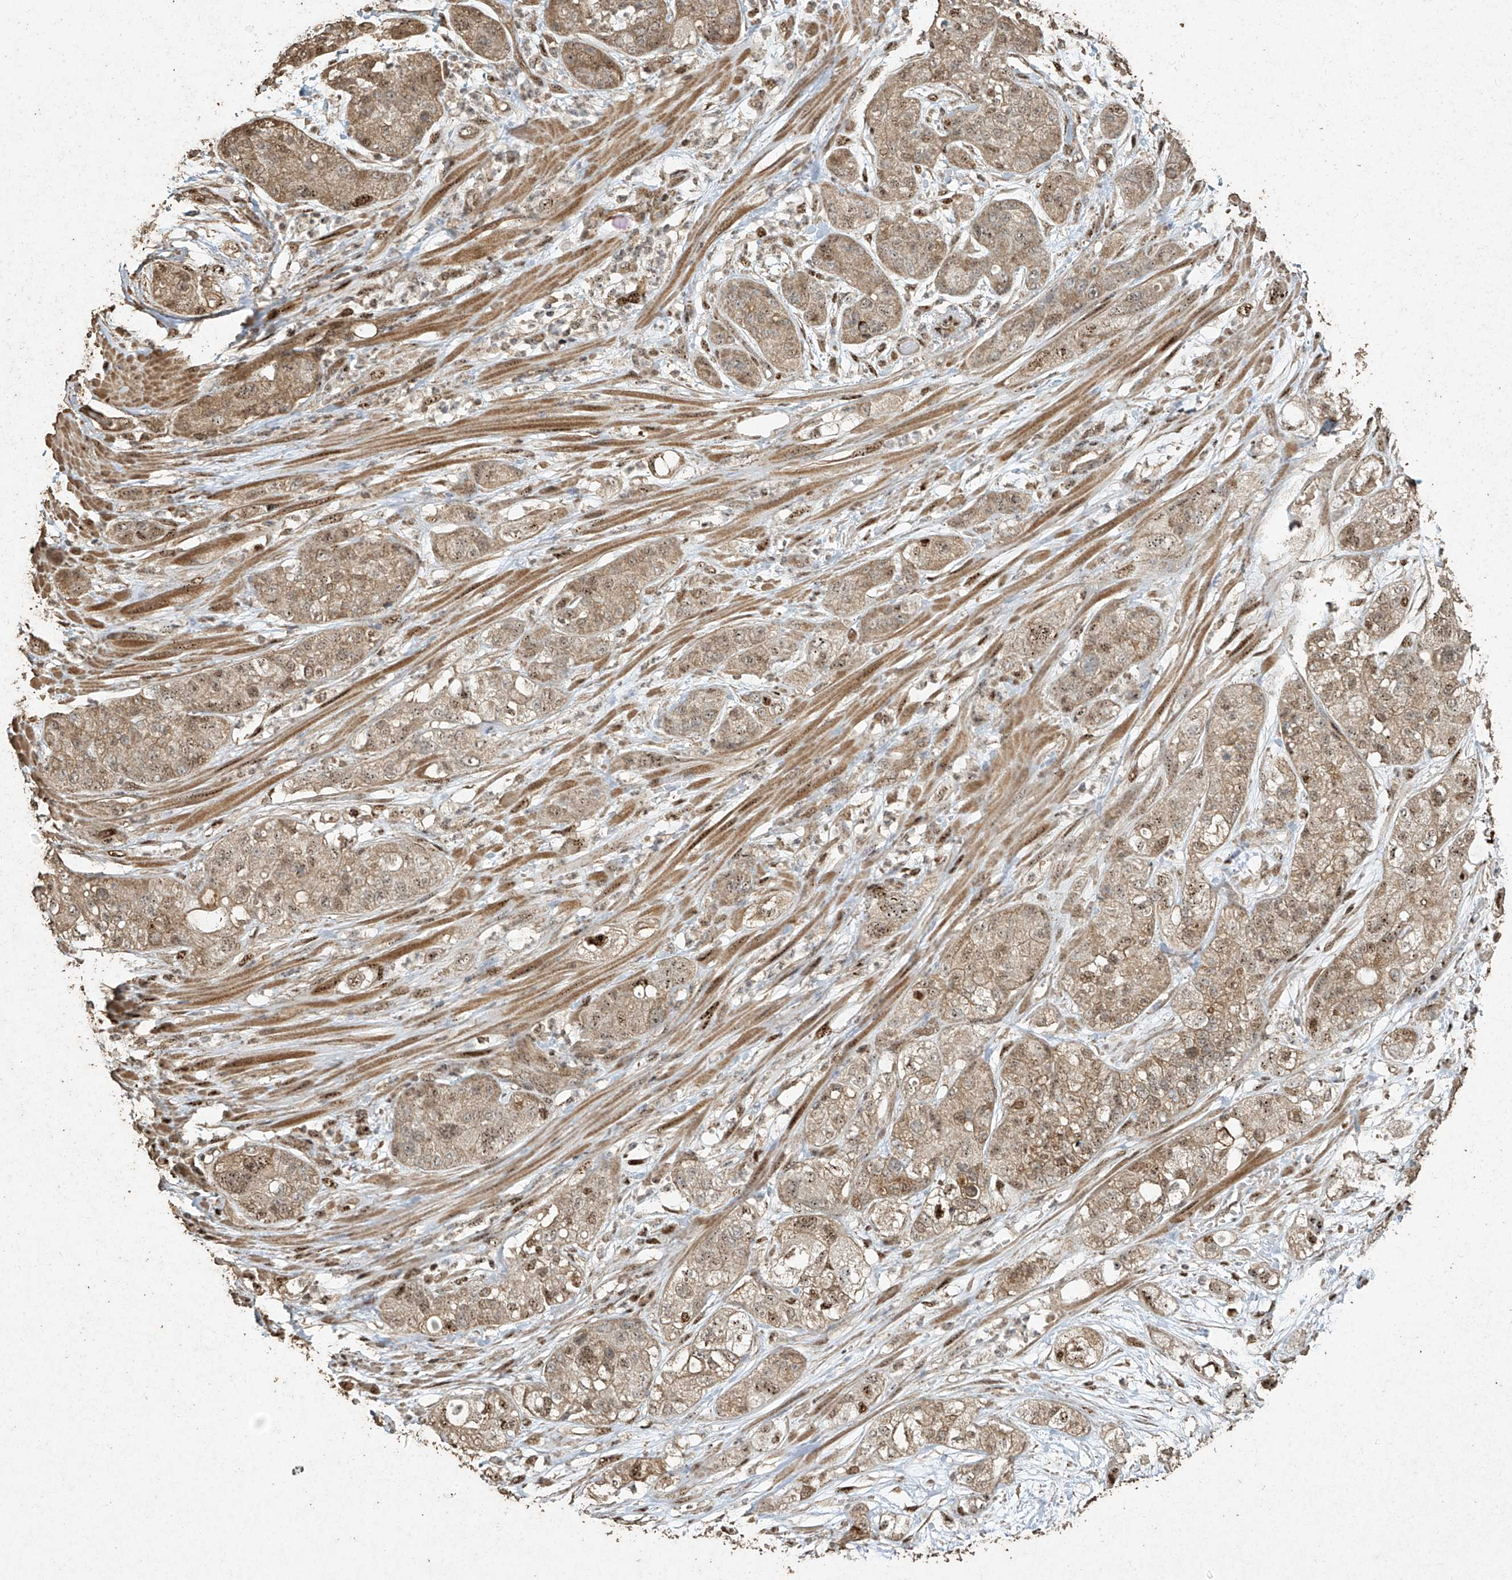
{"staining": {"intensity": "moderate", "quantity": "25%-75%", "location": "cytoplasmic/membranous,nuclear"}, "tissue": "pancreatic cancer", "cell_type": "Tumor cells", "image_type": "cancer", "snomed": [{"axis": "morphology", "description": "Adenocarcinoma, NOS"}, {"axis": "topography", "description": "Pancreas"}], "caption": "Immunohistochemical staining of pancreatic cancer (adenocarcinoma) exhibits medium levels of moderate cytoplasmic/membranous and nuclear expression in approximately 25%-75% of tumor cells. (DAB IHC with brightfield microscopy, high magnification).", "gene": "ERBB3", "patient": {"sex": "female", "age": 78}}